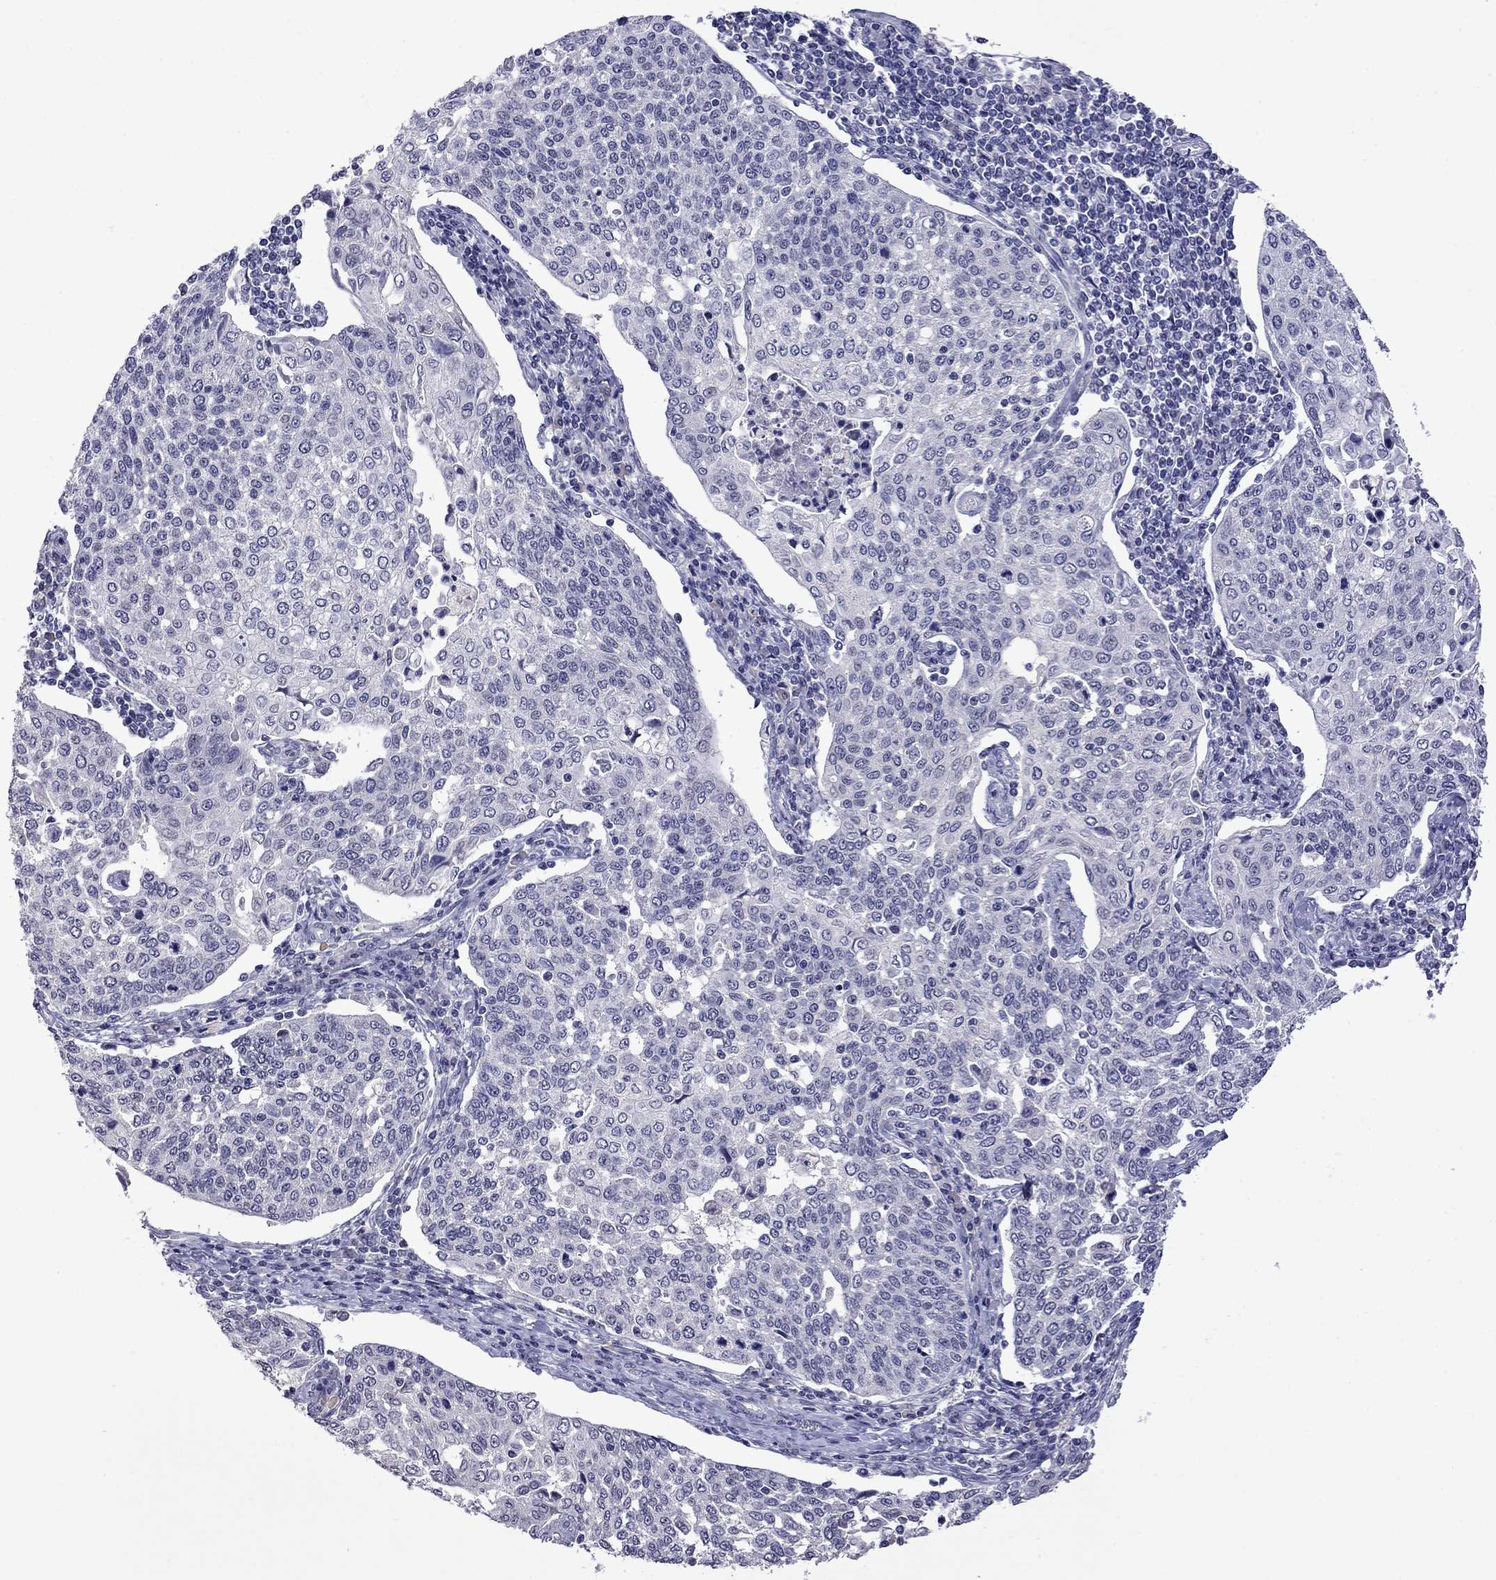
{"staining": {"intensity": "negative", "quantity": "none", "location": "none"}, "tissue": "cervical cancer", "cell_type": "Tumor cells", "image_type": "cancer", "snomed": [{"axis": "morphology", "description": "Squamous cell carcinoma, NOS"}, {"axis": "topography", "description": "Cervix"}], "caption": "Photomicrograph shows no significant protein positivity in tumor cells of cervical squamous cell carcinoma.", "gene": "STAR", "patient": {"sex": "female", "age": 34}}